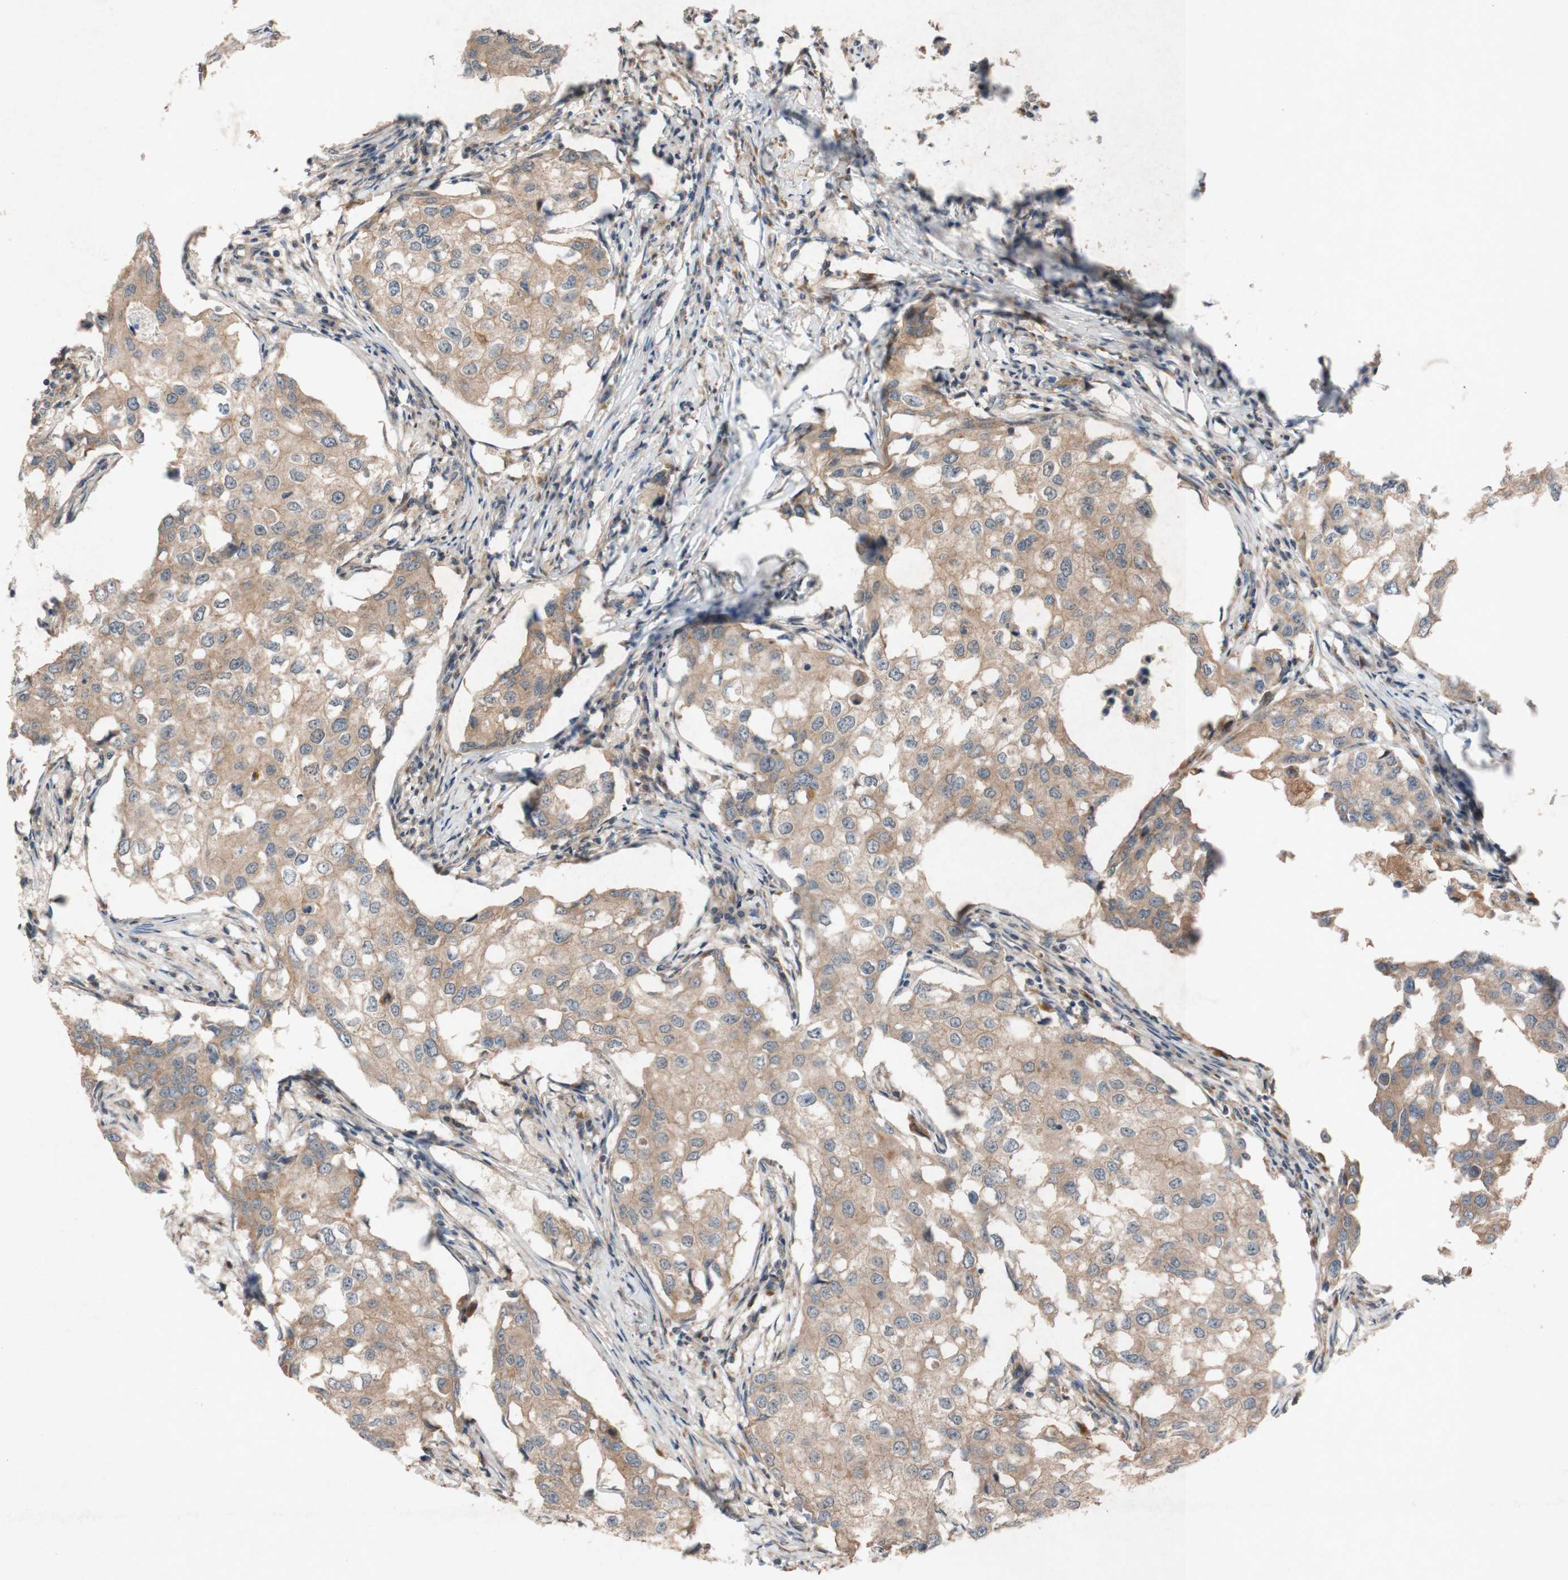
{"staining": {"intensity": "weak", "quantity": ">75%", "location": "cytoplasmic/membranous"}, "tissue": "breast cancer", "cell_type": "Tumor cells", "image_type": "cancer", "snomed": [{"axis": "morphology", "description": "Duct carcinoma"}, {"axis": "topography", "description": "Breast"}], "caption": "This is a micrograph of IHC staining of breast cancer (infiltrating ductal carcinoma), which shows weak staining in the cytoplasmic/membranous of tumor cells.", "gene": "ATP6V1F", "patient": {"sex": "female", "age": 27}}